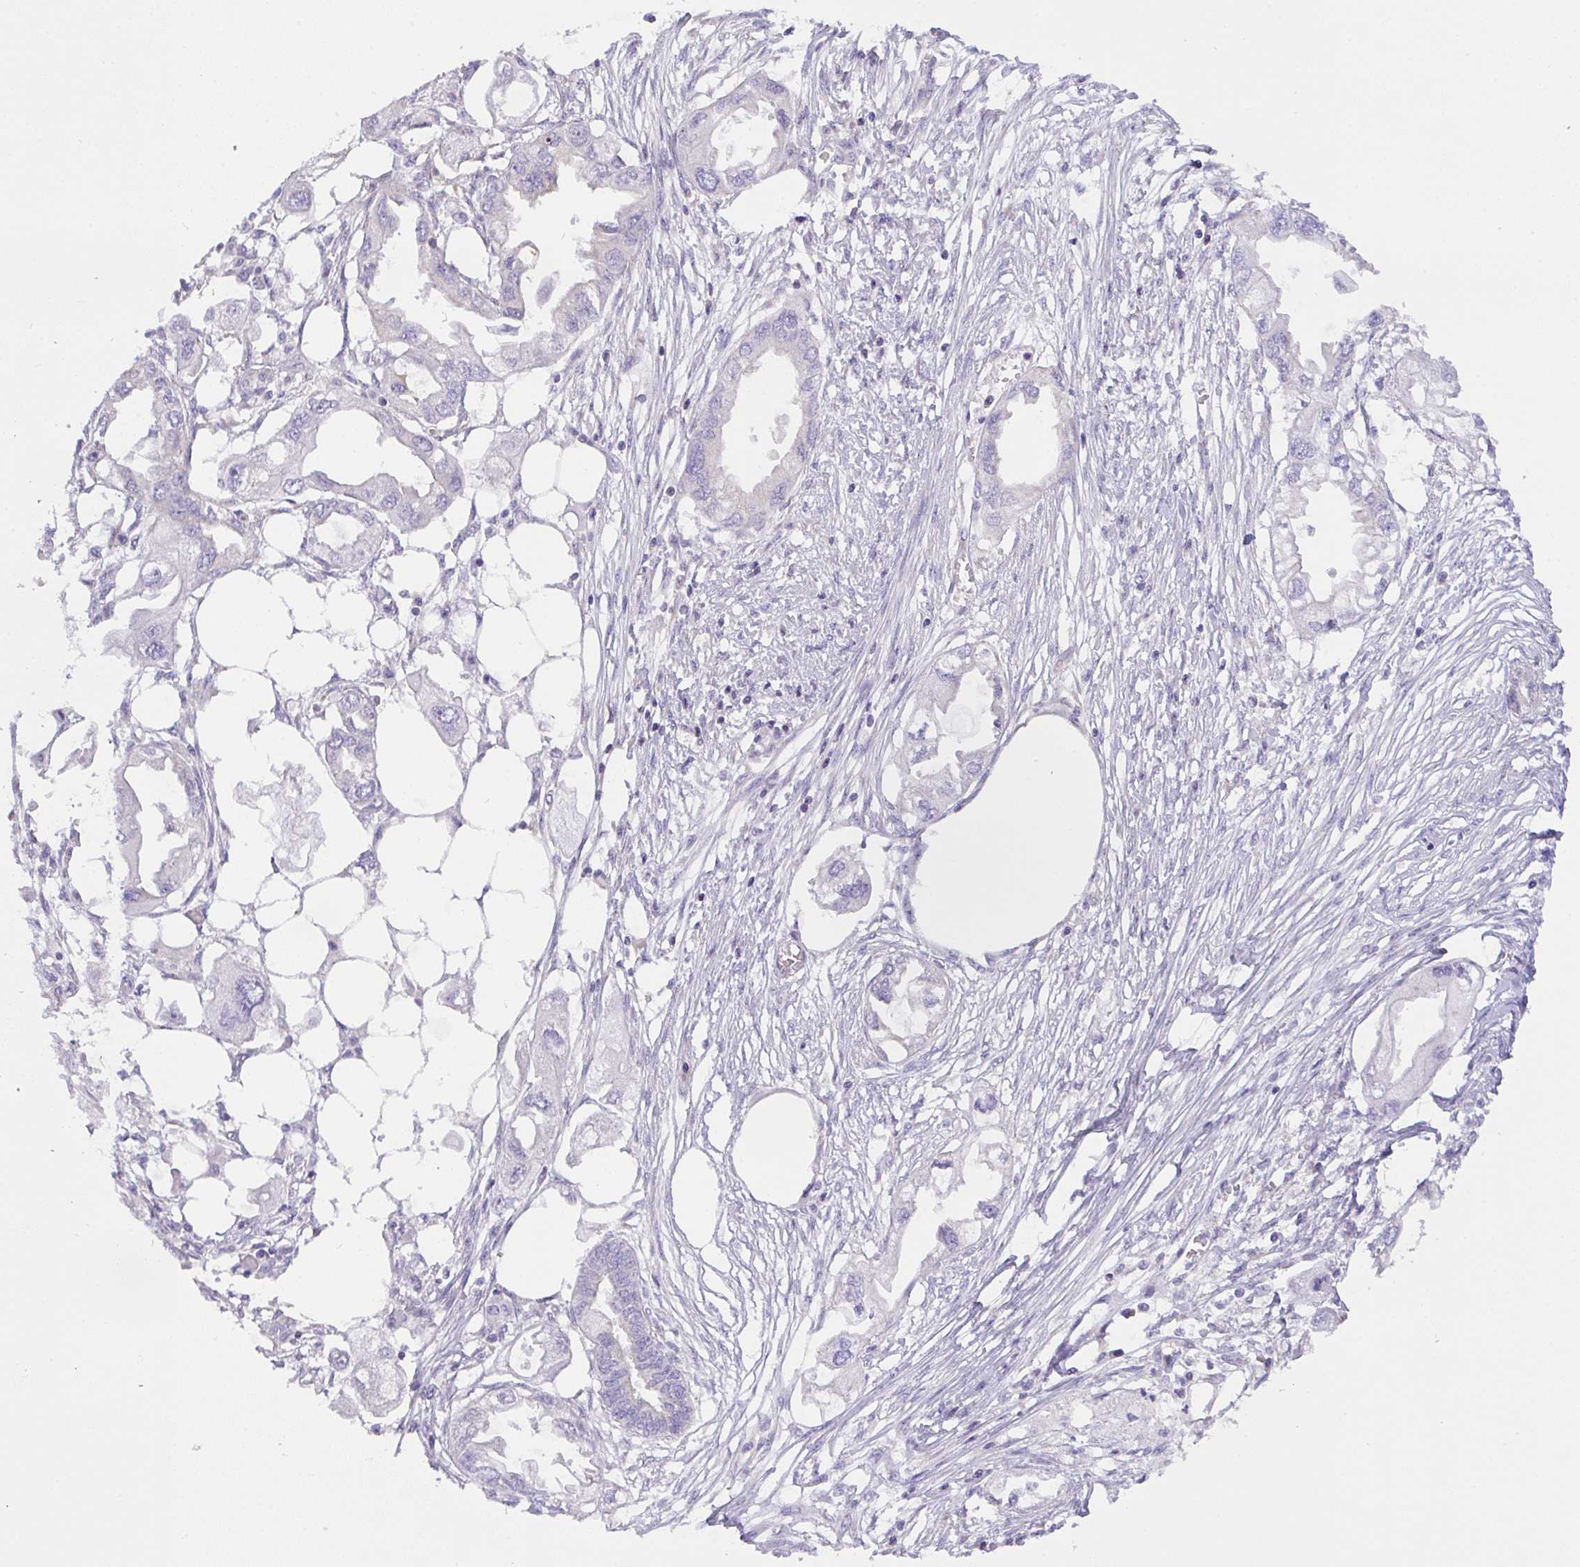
{"staining": {"intensity": "negative", "quantity": "none", "location": "none"}, "tissue": "endometrial cancer", "cell_type": "Tumor cells", "image_type": "cancer", "snomed": [{"axis": "morphology", "description": "Adenocarcinoma, NOS"}, {"axis": "morphology", "description": "Adenocarcinoma, metastatic, NOS"}, {"axis": "topography", "description": "Adipose tissue"}, {"axis": "topography", "description": "Endometrium"}], "caption": "Immunohistochemical staining of human endometrial metastatic adenocarcinoma shows no significant staining in tumor cells.", "gene": "MIA3", "patient": {"sex": "female", "age": 67}}